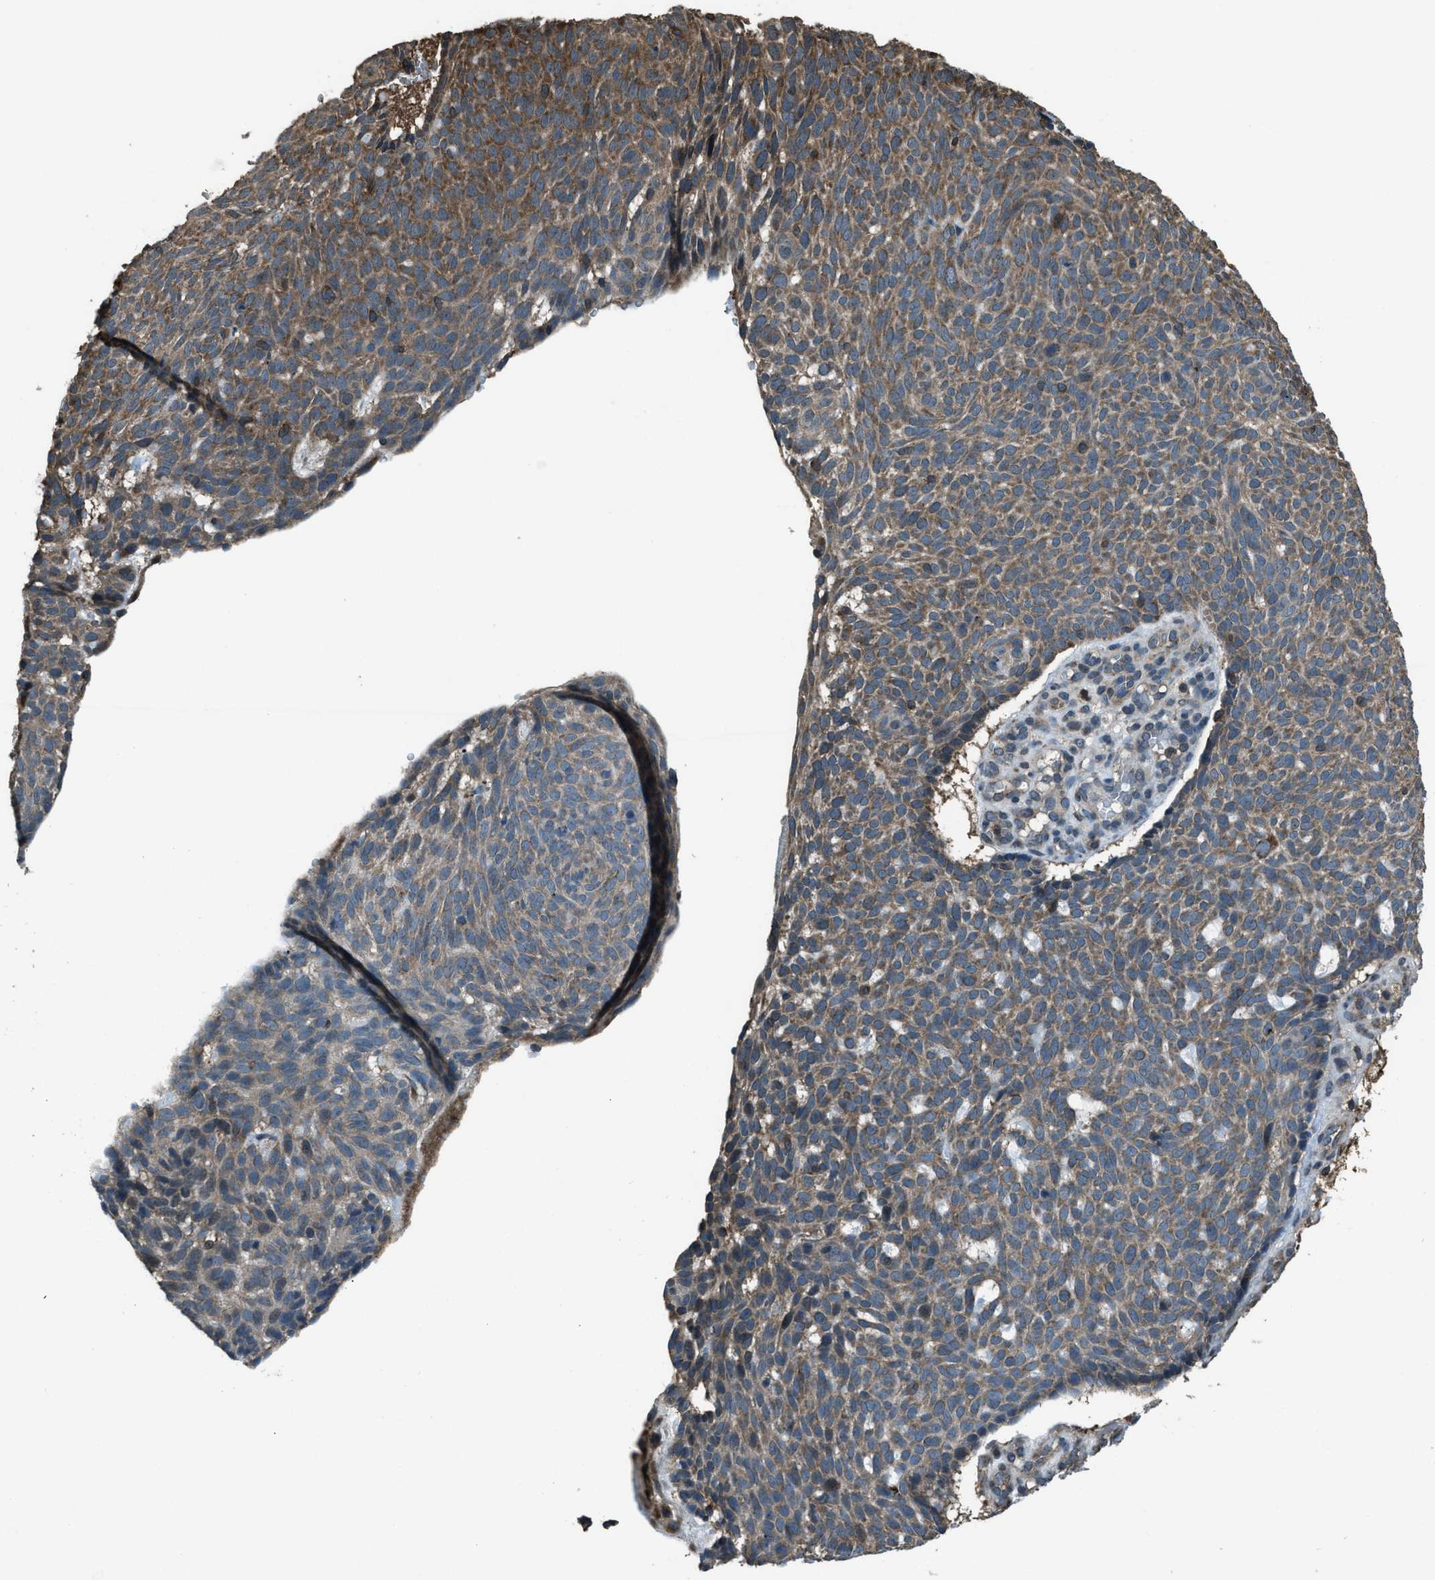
{"staining": {"intensity": "moderate", "quantity": ">75%", "location": "cytoplasmic/membranous"}, "tissue": "skin cancer", "cell_type": "Tumor cells", "image_type": "cancer", "snomed": [{"axis": "morphology", "description": "Basal cell carcinoma"}, {"axis": "topography", "description": "Skin"}], "caption": "A medium amount of moderate cytoplasmic/membranous staining is appreciated in about >75% of tumor cells in skin cancer (basal cell carcinoma) tissue. (DAB (3,3'-diaminobenzidine) = brown stain, brightfield microscopy at high magnification).", "gene": "TRIM4", "patient": {"sex": "male", "age": 61}}